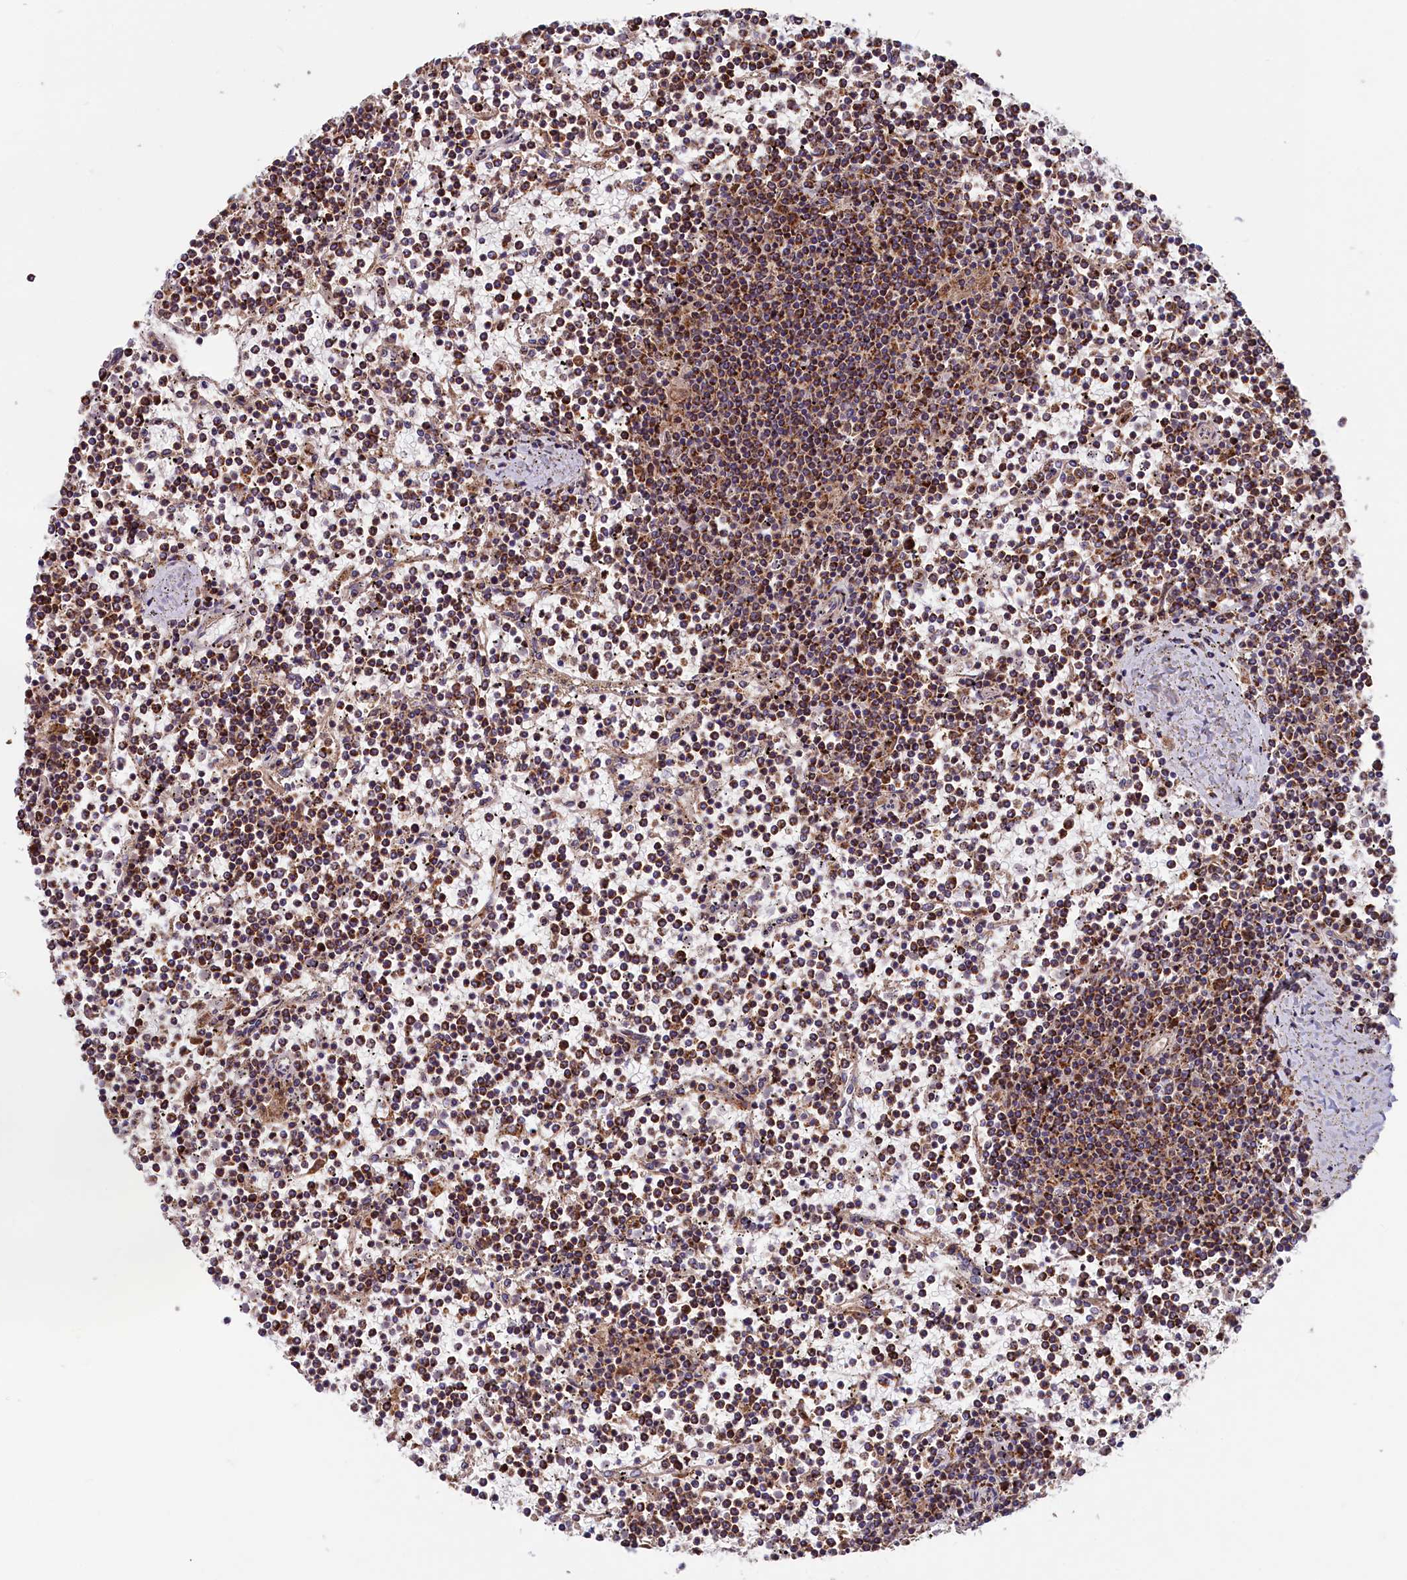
{"staining": {"intensity": "strong", "quantity": ">75%", "location": "cytoplasmic/membranous"}, "tissue": "lymphoma", "cell_type": "Tumor cells", "image_type": "cancer", "snomed": [{"axis": "morphology", "description": "Malignant lymphoma, non-Hodgkin's type, Low grade"}, {"axis": "topography", "description": "Spleen"}], "caption": "The immunohistochemical stain labels strong cytoplasmic/membranous expression in tumor cells of lymphoma tissue.", "gene": "DUS3L", "patient": {"sex": "female", "age": 19}}